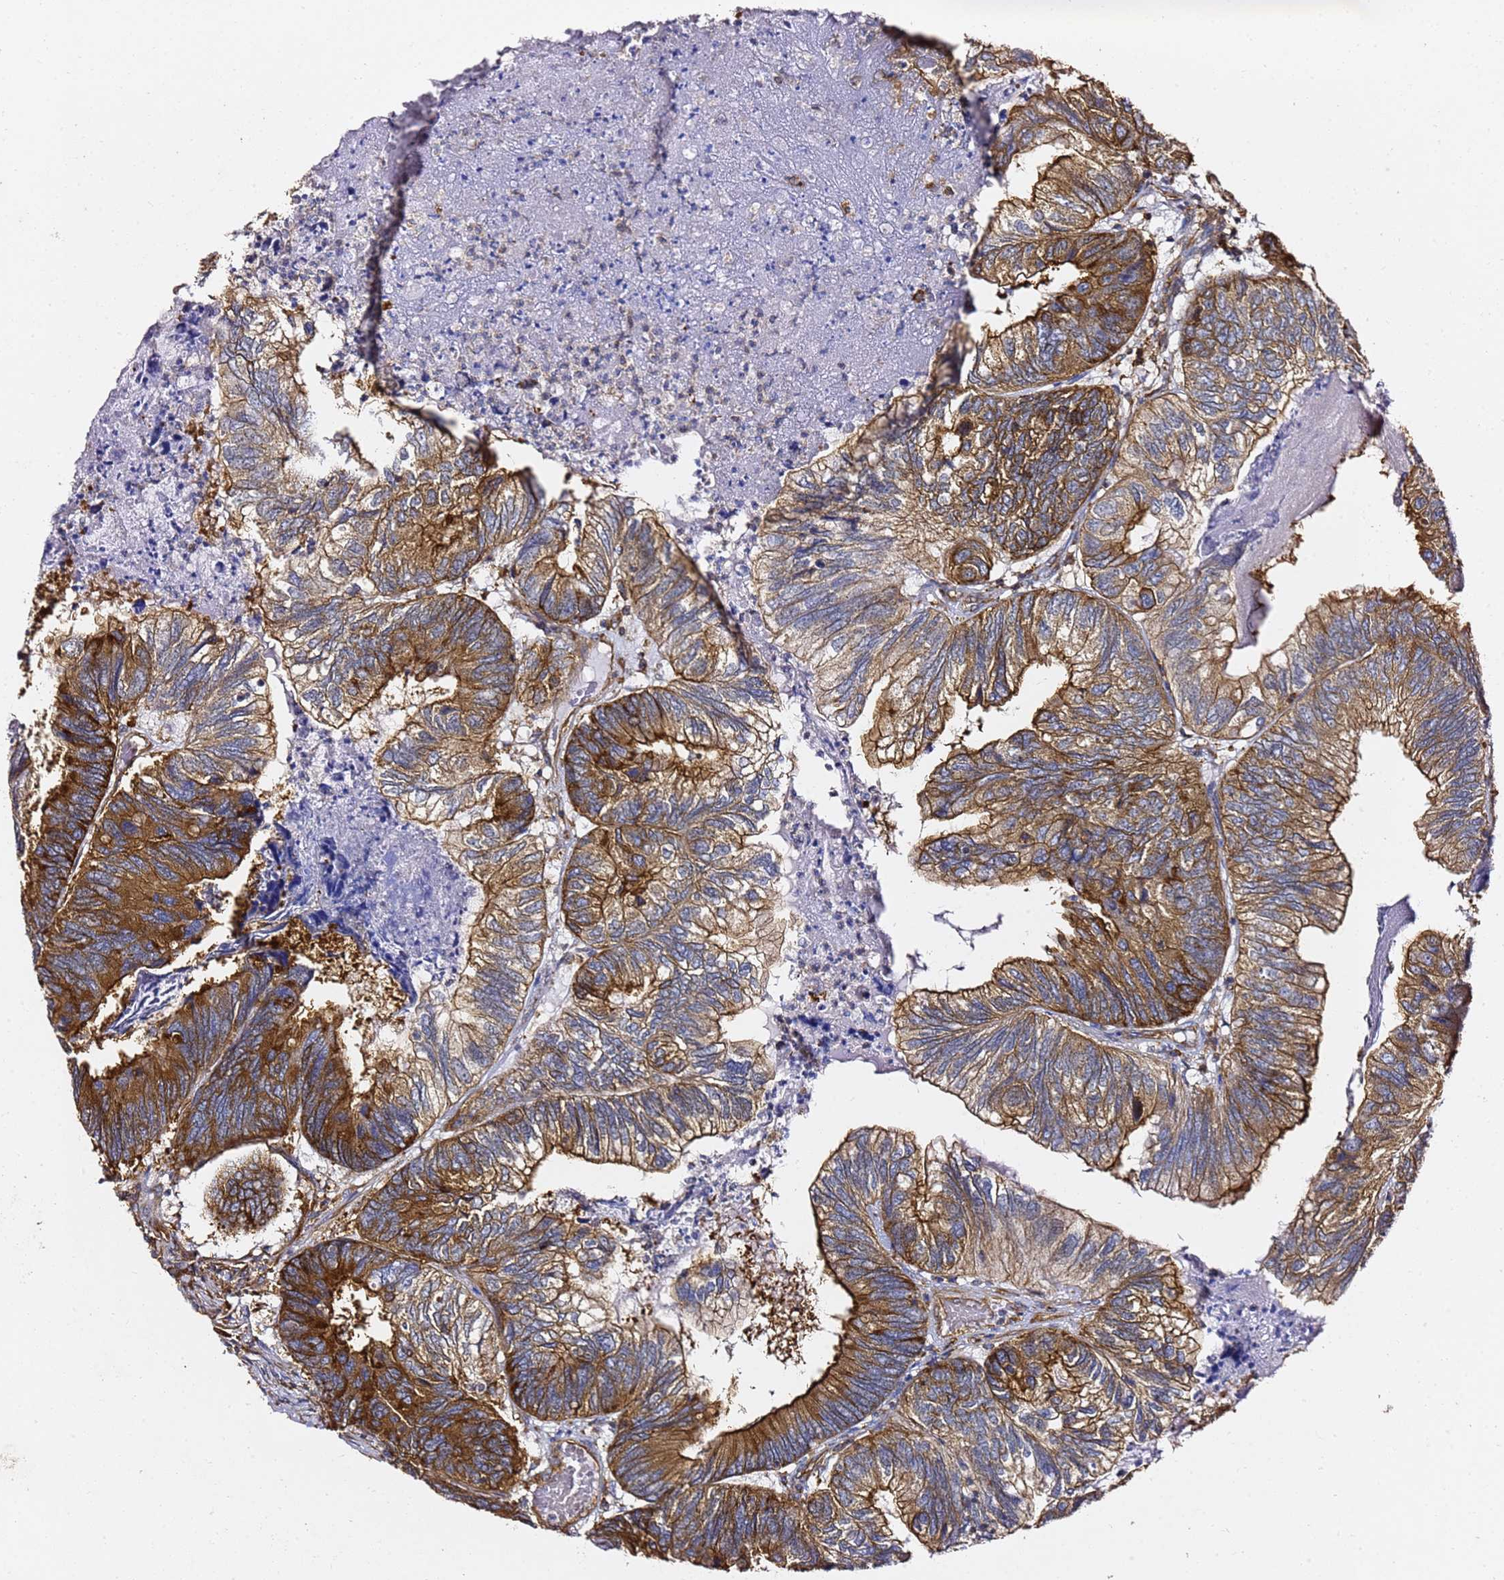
{"staining": {"intensity": "strong", "quantity": ">75%", "location": "cytoplasmic/membranous"}, "tissue": "colorectal cancer", "cell_type": "Tumor cells", "image_type": "cancer", "snomed": [{"axis": "morphology", "description": "Adenocarcinoma, NOS"}, {"axis": "topography", "description": "Colon"}], "caption": "Colorectal adenocarcinoma tissue displays strong cytoplasmic/membranous positivity in about >75% of tumor cells, visualized by immunohistochemistry. The staining was performed using DAB, with brown indicating positive protein expression. Nuclei are stained blue with hematoxylin.", "gene": "TPST1", "patient": {"sex": "female", "age": 67}}